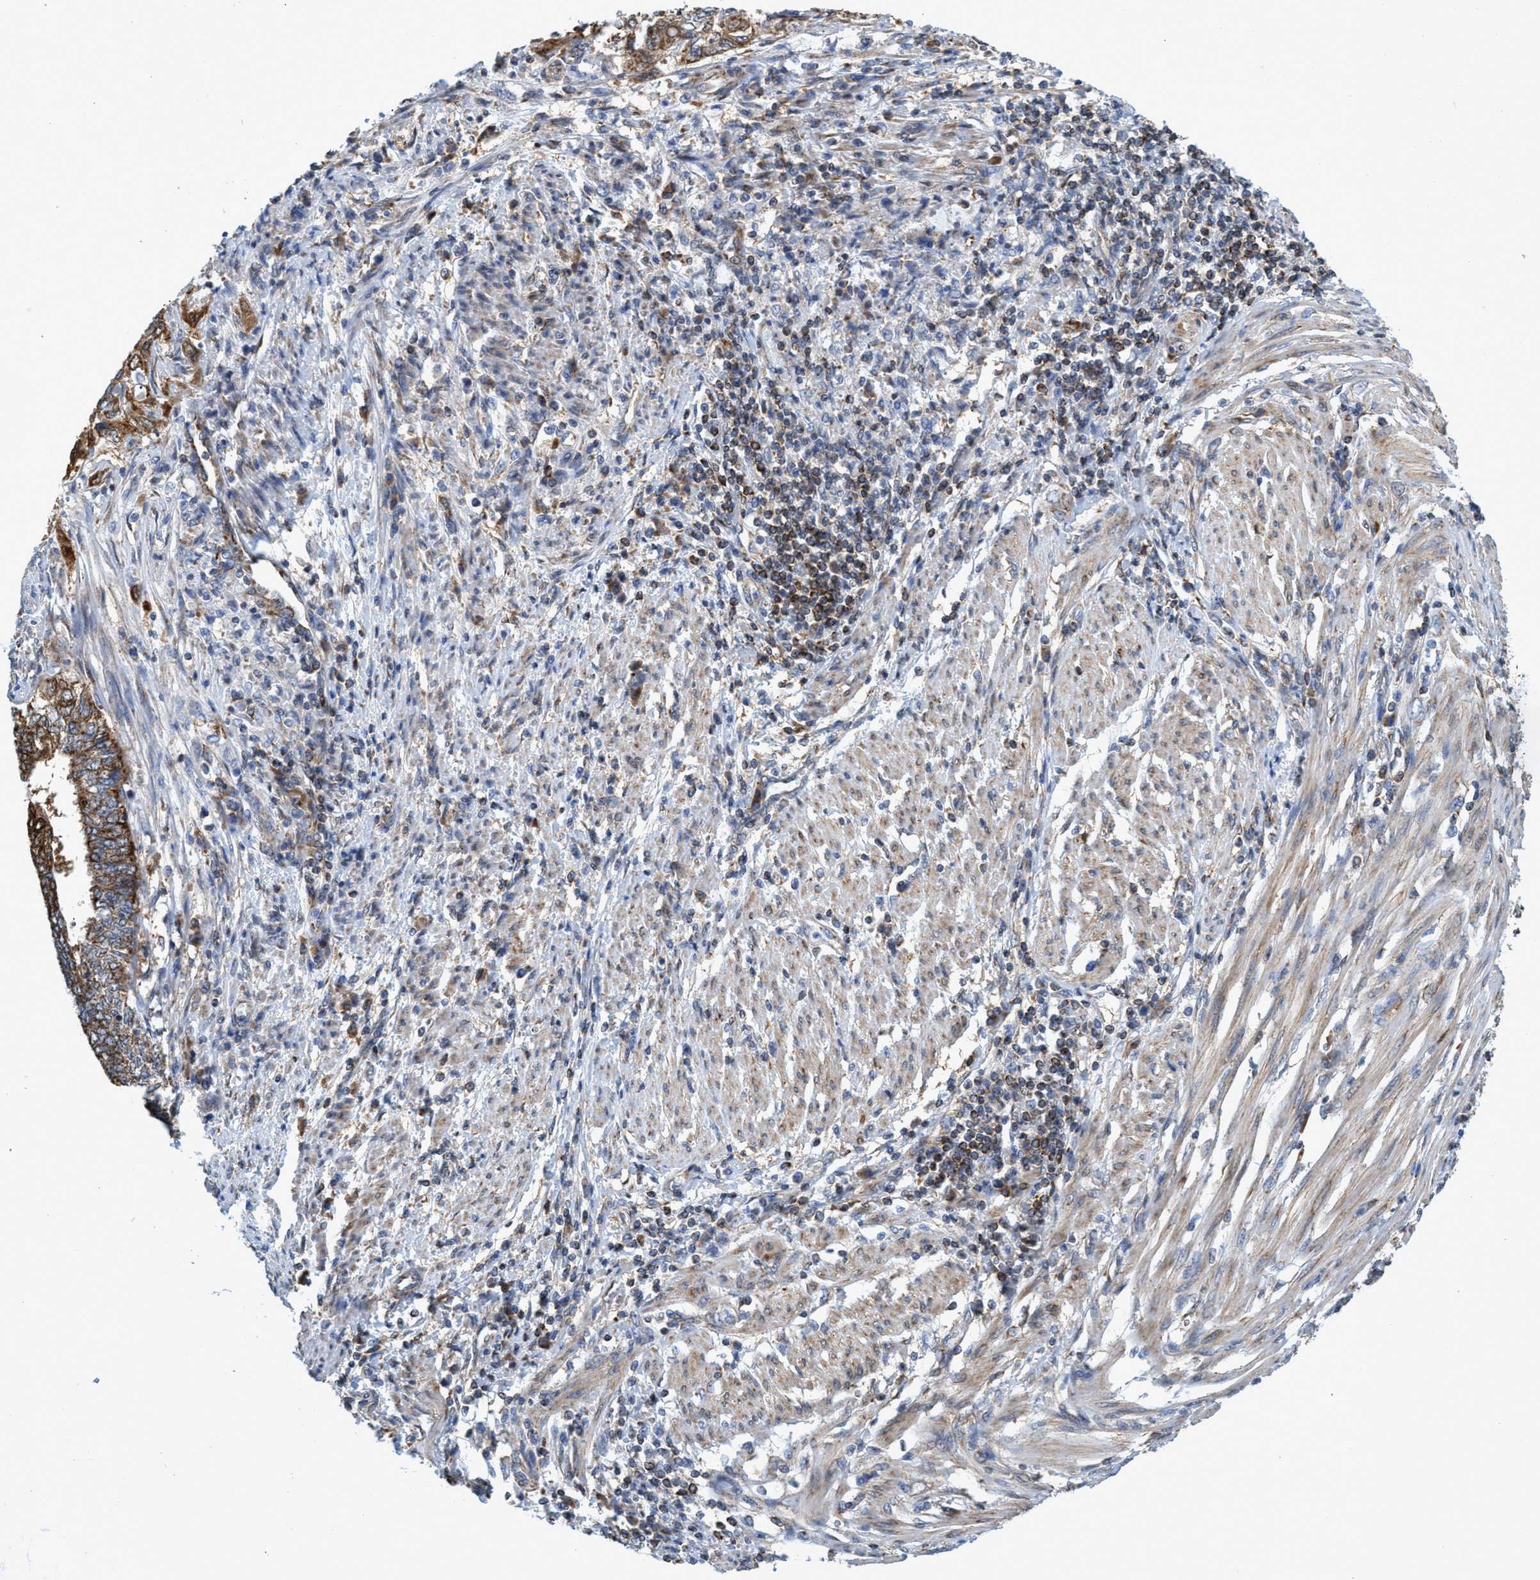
{"staining": {"intensity": "strong", "quantity": ">75%", "location": "cytoplasmic/membranous"}, "tissue": "endometrial cancer", "cell_type": "Tumor cells", "image_type": "cancer", "snomed": [{"axis": "morphology", "description": "Adenocarcinoma, NOS"}, {"axis": "topography", "description": "Uterus"}, {"axis": "topography", "description": "Endometrium"}], "caption": "Immunohistochemical staining of endometrial cancer (adenocarcinoma) reveals strong cytoplasmic/membranous protein positivity in approximately >75% of tumor cells.", "gene": "CRYZ", "patient": {"sex": "female", "age": 70}}